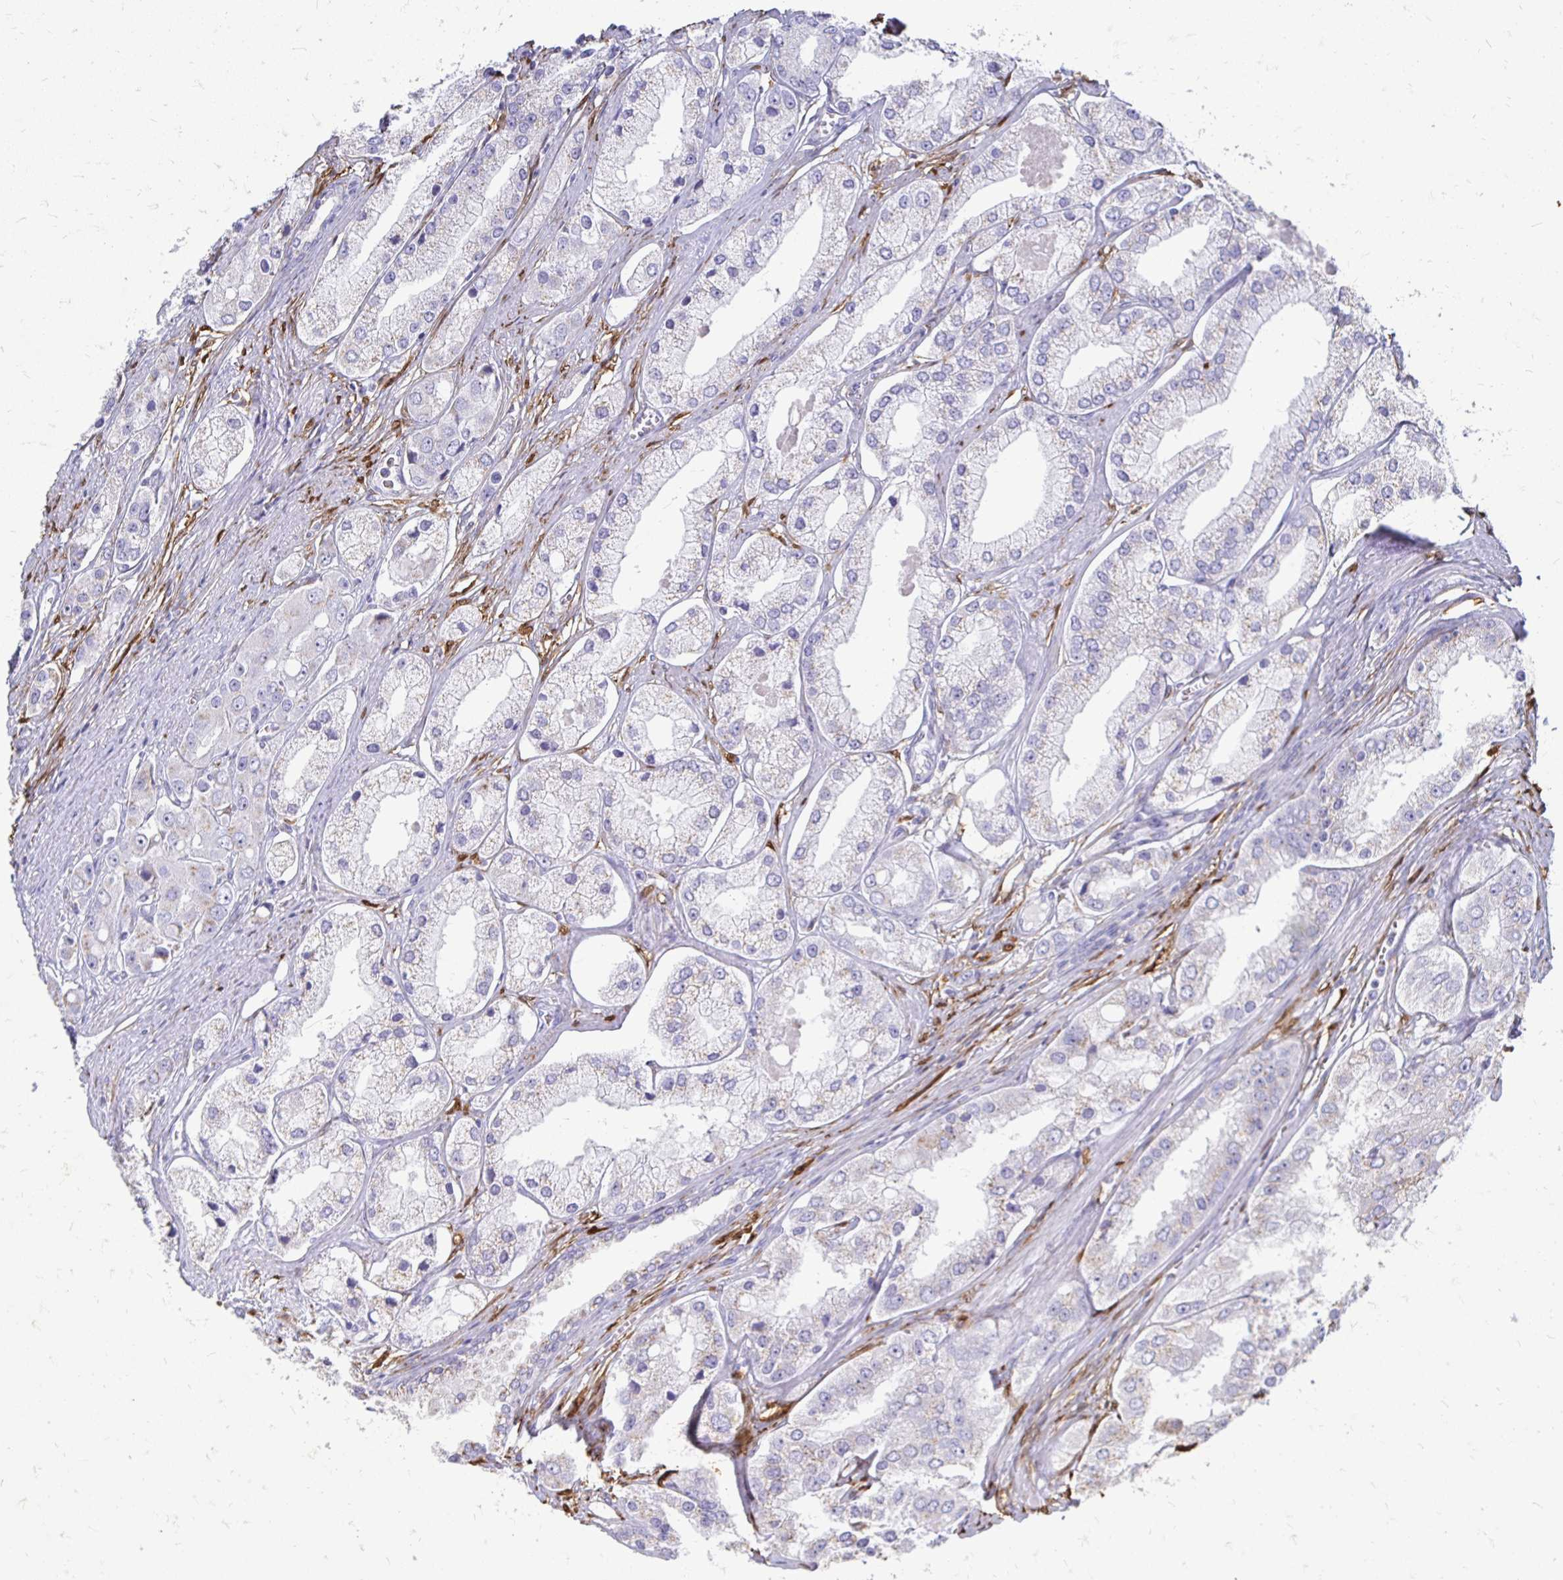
{"staining": {"intensity": "negative", "quantity": "none", "location": "none"}, "tissue": "prostate cancer", "cell_type": "Tumor cells", "image_type": "cancer", "snomed": [{"axis": "morphology", "description": "Adenocarcinoma, Low grade"}, {"axis": "topography", "description": "Prostate"}], "caption": "Tumor cells show no significant expression in prostate cancer (low-grade adenocarcinoma). Nuclei are stained in blue.", "gene": "PAGE4", "patient": {"sex": "male", "age": 69}}